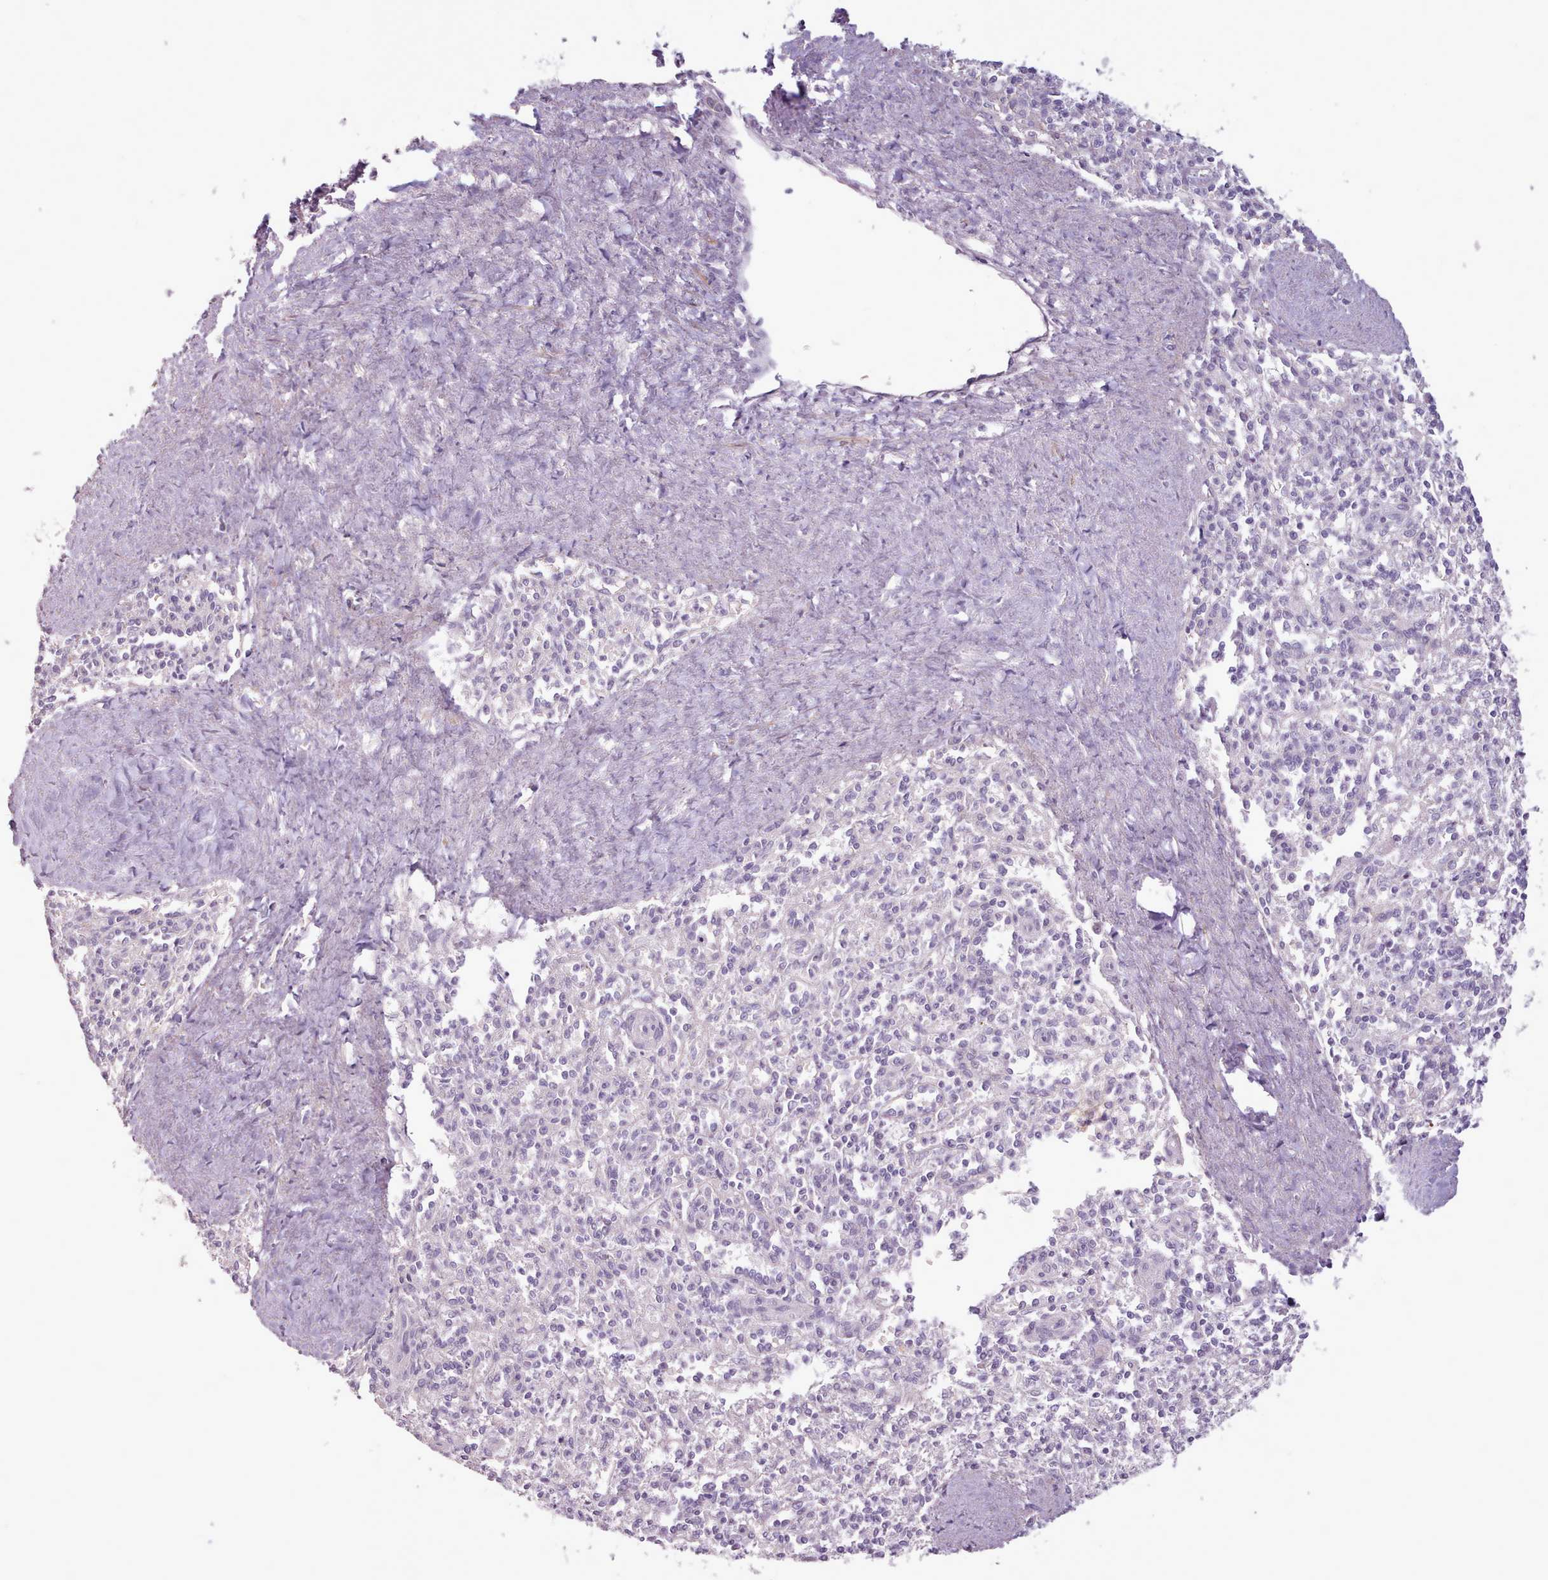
{"staining": {"intensity": "negative", "quantity": "none", "location": "none"}, "tissue": "spleen", "cell_type": "Cells in red pulp", "image_type": "normal", "snomed": [{"axis": "morphology", "description": "Normal tissue, NOS"}, {"axis": "topography", "description": "Spleen"}], "caption": "DAB immunohistochemical staining of normal spleen reveals no significant positivity in cells in red pulp. Nuclei are stained in blue.", "gene": "AVL9", "patient": {"sex": "female", "age": 70}}